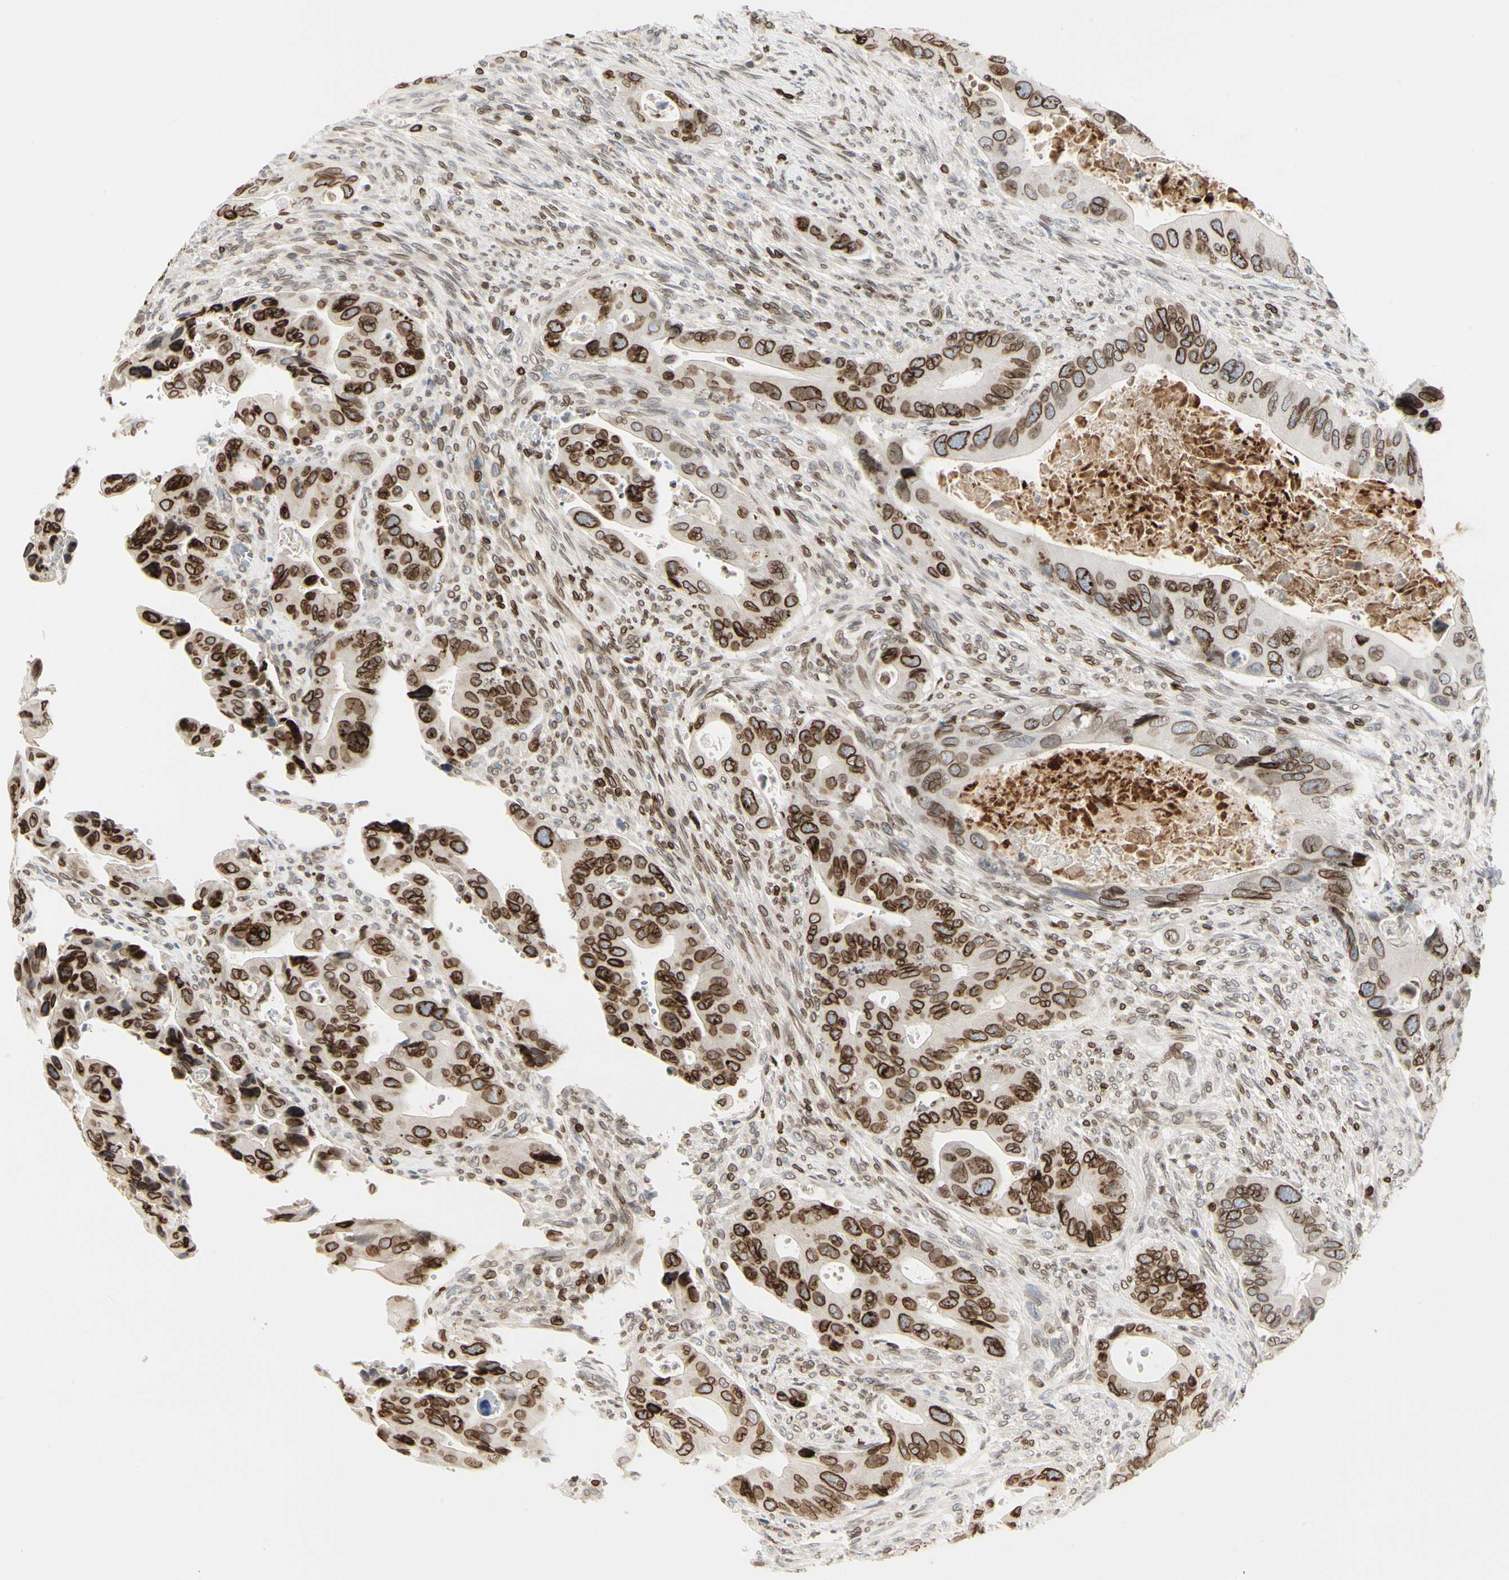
{"staining": {"intensity": "strong", "quantity": ">75%", "location": "cytoplasmic/membranous,nuclear"}, "tissue": "colorectal cancer", "cell_type": "Tumor cells", "image_type": "cancer", "snomed": [{"axis": "morphology", "description": "Adenocarcinoma, NOS"}, {"axis": "topography", "description": "Rectum"}], "caption": "Human colorectal cancer stained with a brown dye exhibits strong cytoplasmic/membranous and nuclear positive expression in approximately >75% of tumor cells.", "gene": "TMPO", "patient": {"sex": "female", "age": 57}}